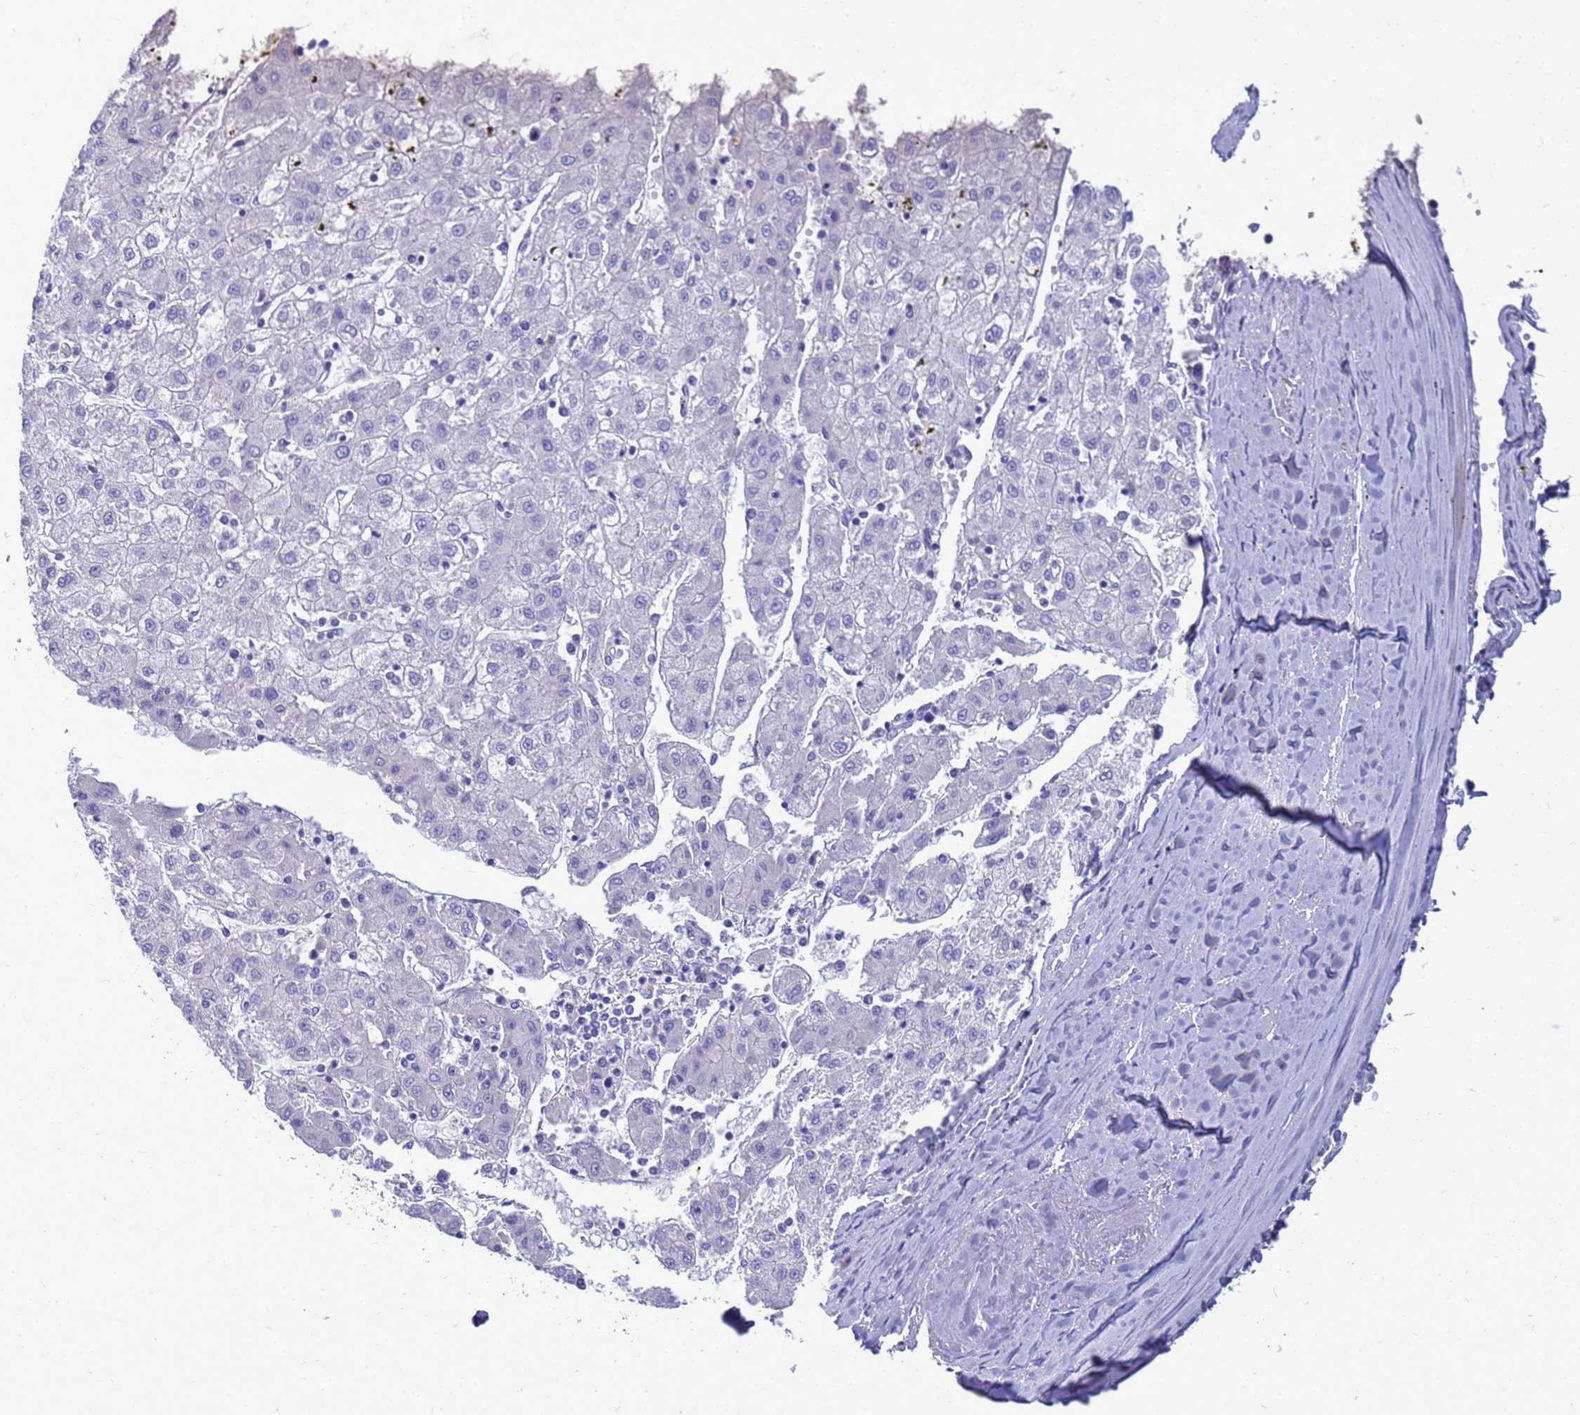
{"staining": {"intensity": "negative", "quantity": "none", "location": "none"}, "tissue": "liver cancer", "cell_type": "Tumor cells", "image_type": "cancer", "snomed": [{"axis": "morphology", "description": "Carcinoma, Hepatocellular, NOS"}, {"axis": "topography", "description": "Liver"}], "caption": "This is a image of IHC staining of hepatocellular carcinoma (liver), which shows no expression in tumor cells.", "gene": "SYCN", "patient": {"sex": "male", "age": 72}}